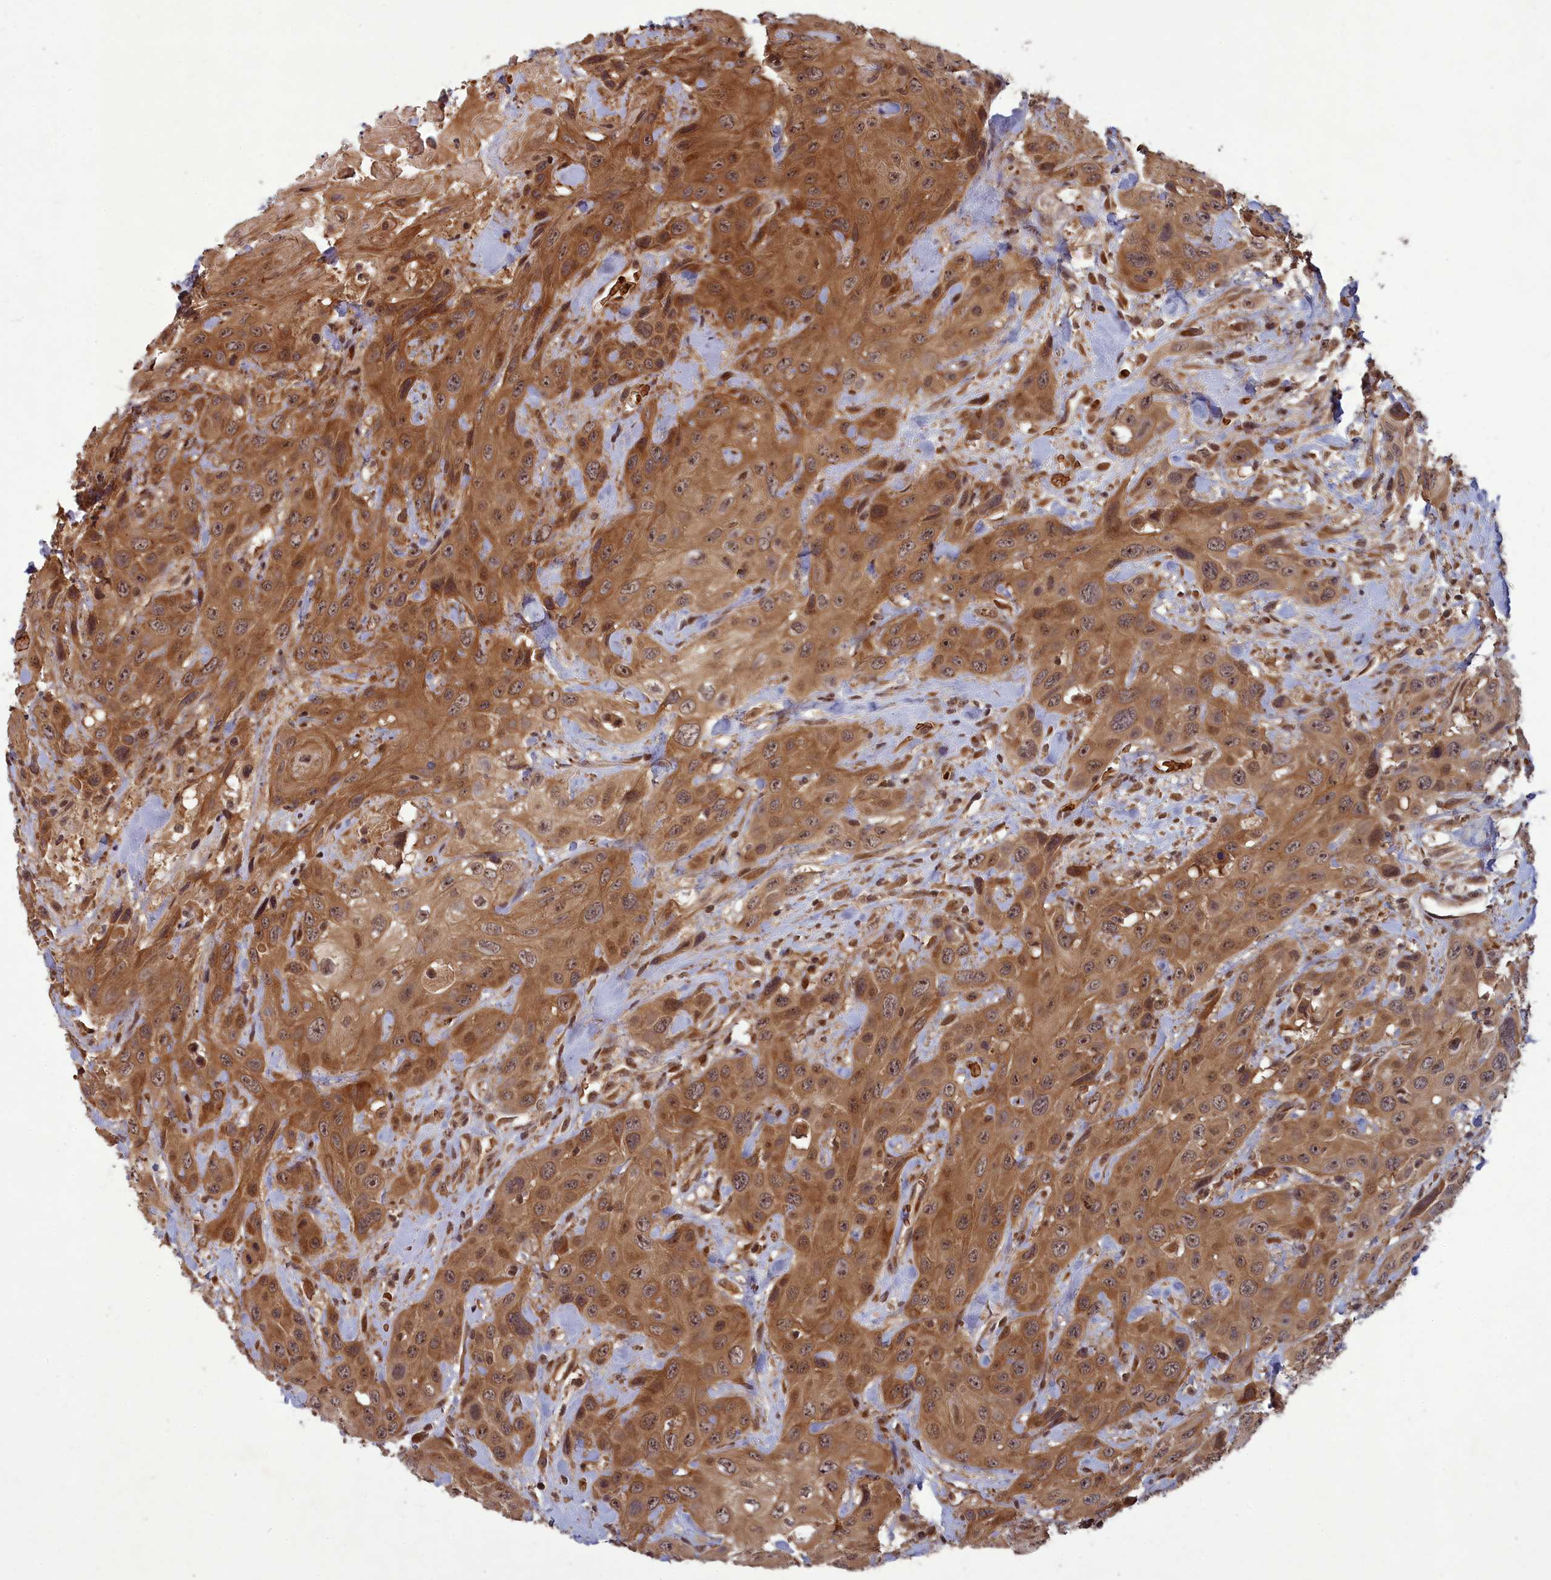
{"staining": {"intensity": "moderate", "quantity": ">75%", "location": "cytoplasmic/membranous"}, "tissue": "head and neck cancer", "cell_type": "Tumor cells", "image_type": "cancer", "snomed": [{"axis": "morphology", "description": "Squamous cell carcinoma, NOS"}, {"axis": "topography", "description": "Head-Neck"}], "caption": "Squamous cell carcinoma (head and neck) stained with immunohistochemistry (IHC) demonstrates moderate cytoplasmic/membranous positivity in about >75% of tumor cells.", "gene": "SRMS", "patient": {"sex": "male", "age": 81}}